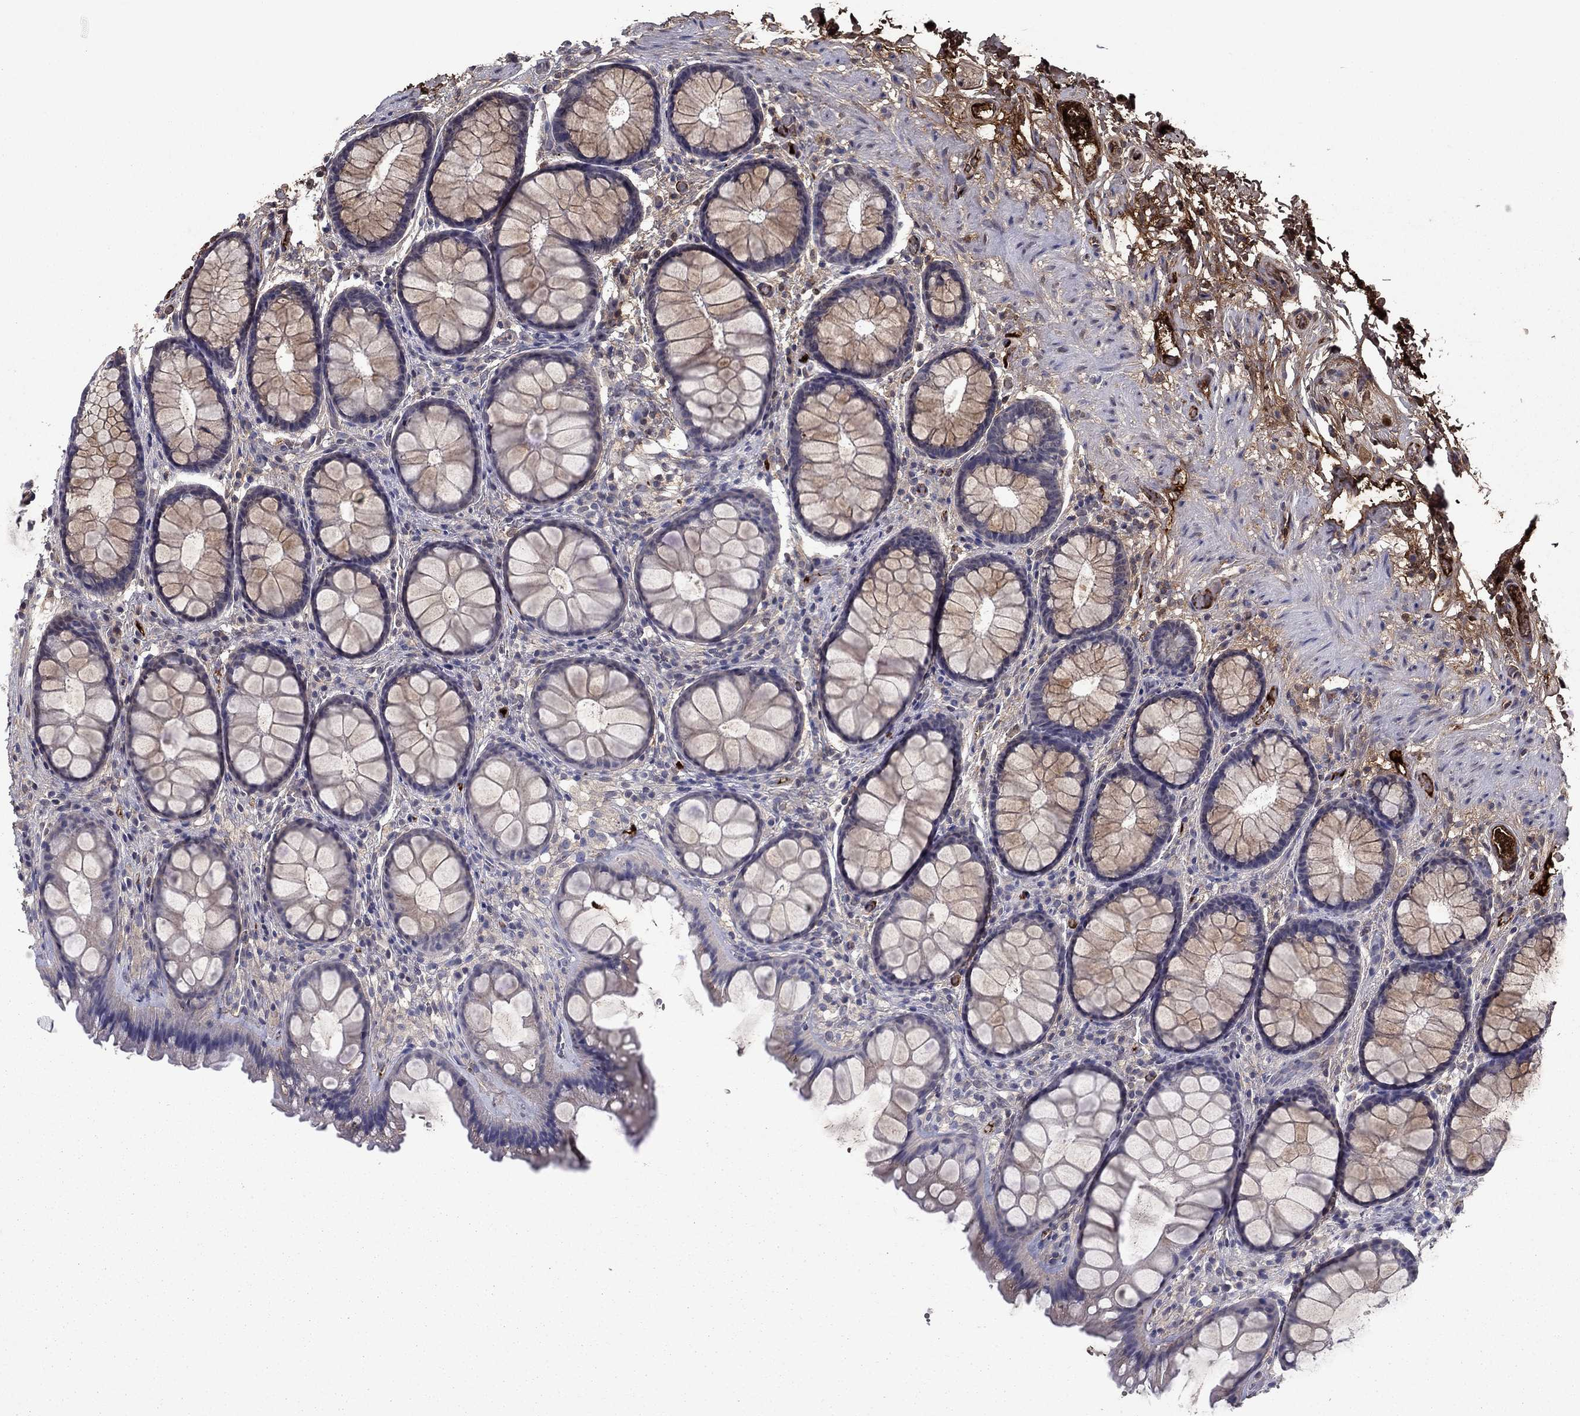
{"staining": {"intensity": "negative", "quantity": "none", "location": "none"}, "tissue": "rectum", "cell_type": "Glandular cells", "image_type": "normal", "snomed": [{"axis": "morphology", "description": "Normal tissue, NOS"}, {"axis": "topography", "description": "Rectum"}], "caption": "The histopathology image reveals no staining of glandular cells in normal rectum. (DAB (3,3'-diaminobenzidine) immunohistochemistry (IHC) visualized using brightfield microscopy, high magnification).", "gene": "HPX", "patient": {"sex": "female", "age": 62}}